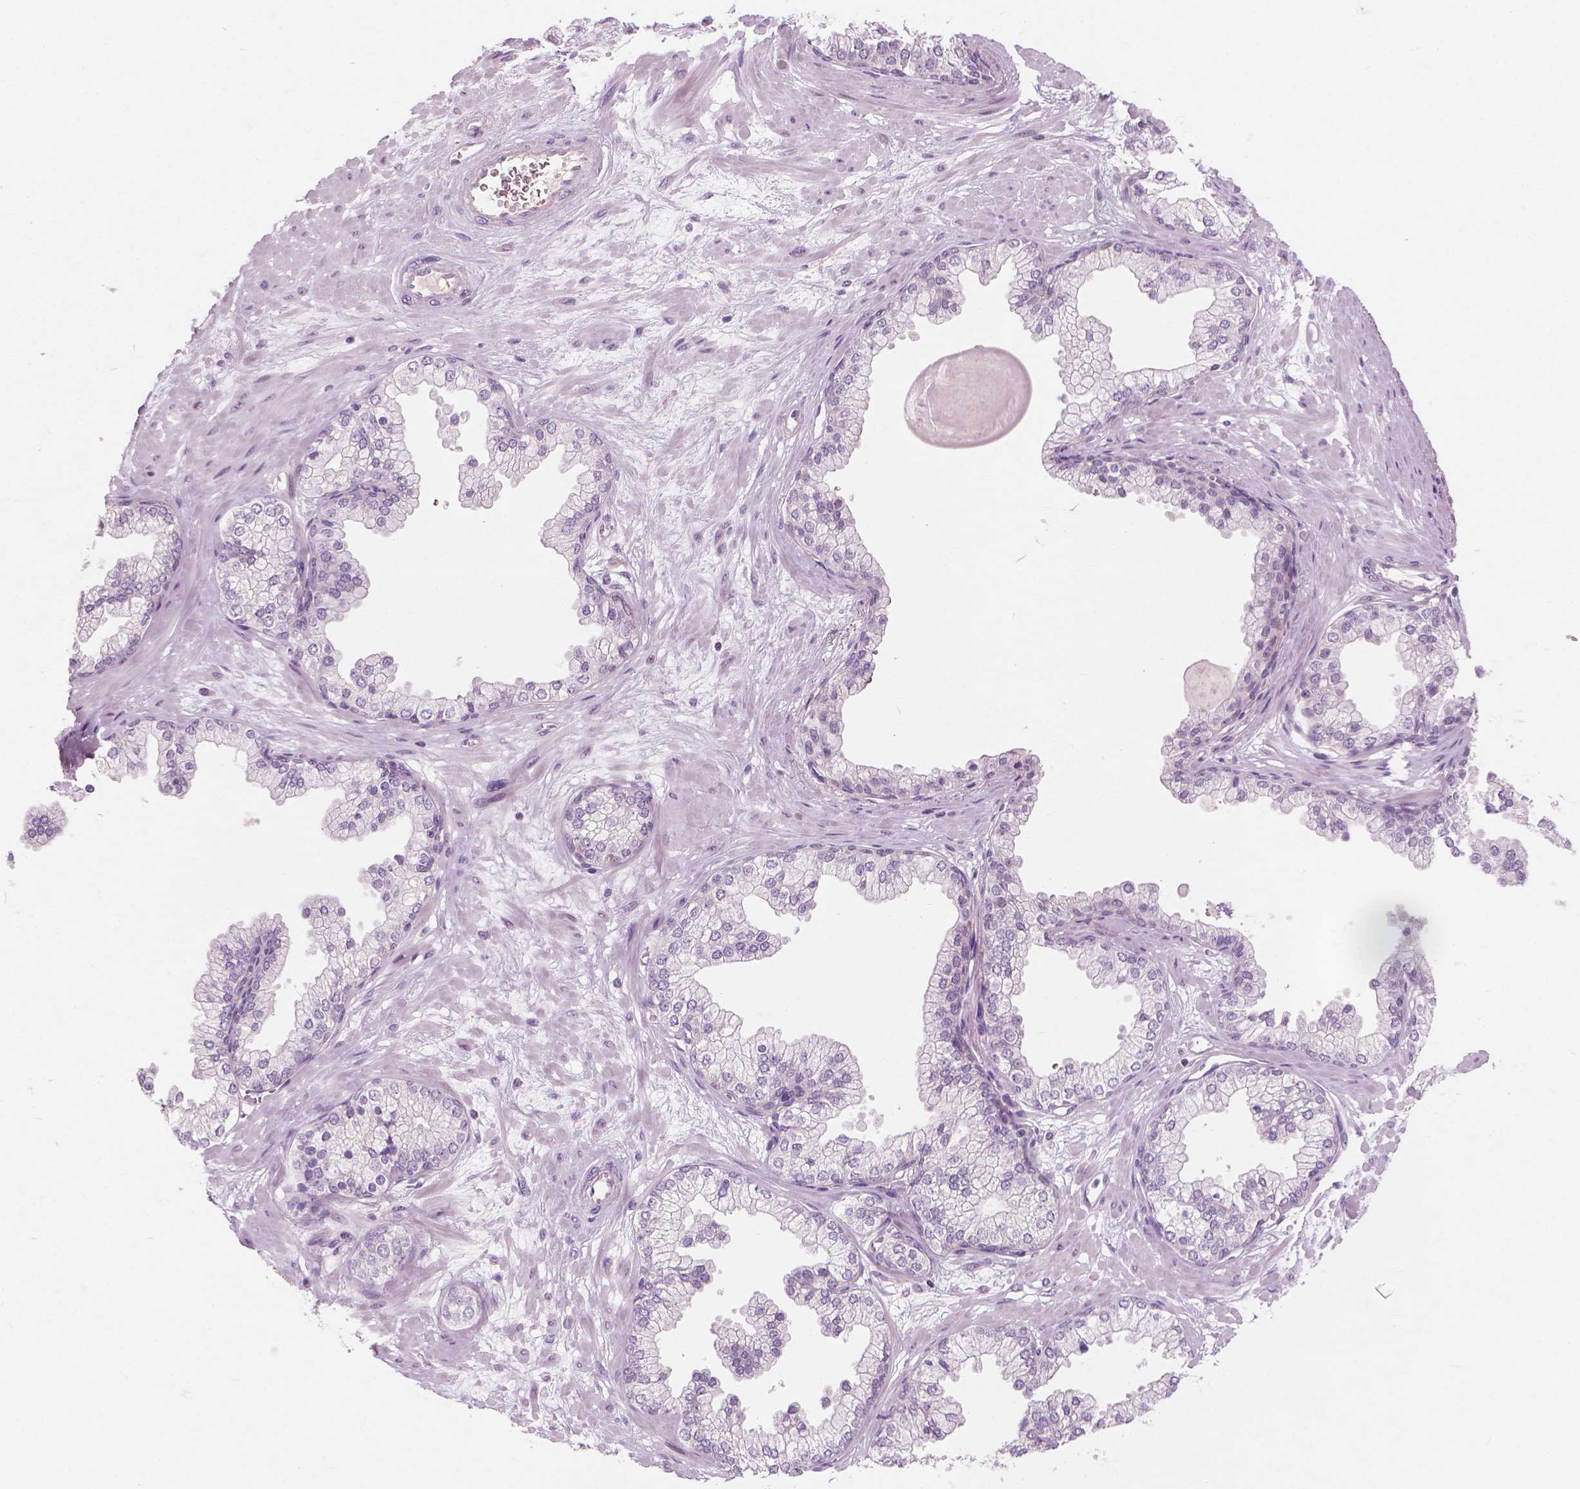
{"staining": {"intensity": "negative", "quantity": "none", "location": "none"}, "tissue": "prostate", "cell_type": "Glandular cells", "image_type": "normal", "snomed": [{"axis": "morphology", "description": "Normal tissue, NOS"}, {"axis": "topography", "description": "Prostate"}, {"axis": "topography", "description": "Peripheral nerve tissue"}], "caption": "Photomicrograph shows no protein expression in glandular cells of normal prostate. (DAB (3,3'-diaminobenzidine) IHC visualized using brightfield microscopy, high magnification).", "gene": "CFAP126", "patient": {"sex": "male", "age": 61}}